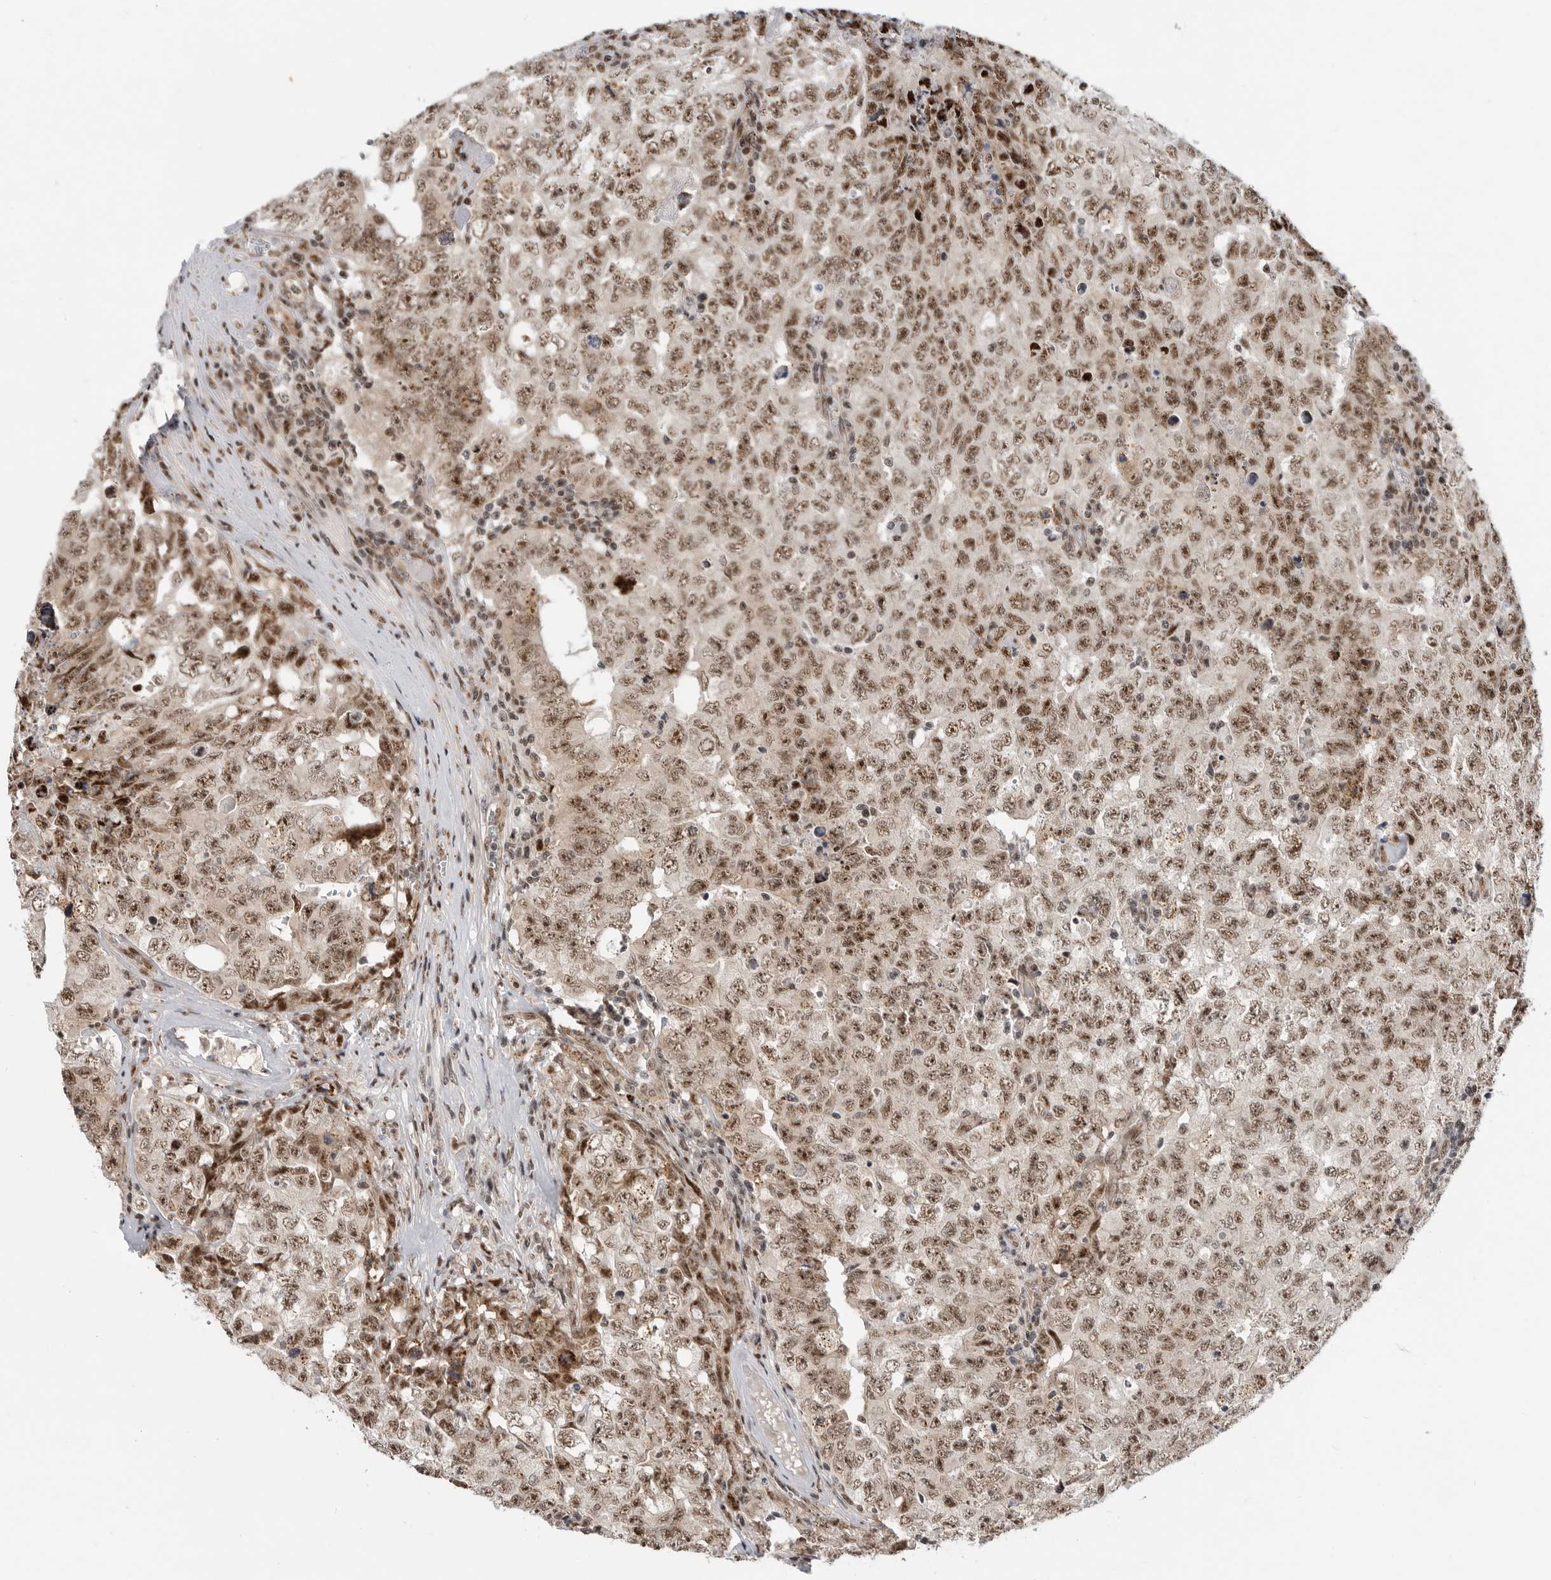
{"staining": {"intensity": "moderate", "quantity": ">75%", "location": "nuclear"}, "tissue": "testis cancer", "cell_type": "Tumor cells", "image_type": "cancer", "snomed": [{"axis": "morphology", "description": "Carcinoma, Embryonal, NOS"}, {"axis": "topography", "description": "Testis"}], "caption": "DAB immunohistochemical staining of testis cancer (embryonal carcinoma) demonstrates moderate nuclear protein expression in about >75% of tumor cells.", "gene": "GPATCH2", "patient": {"sex": "male", "age": 26}}